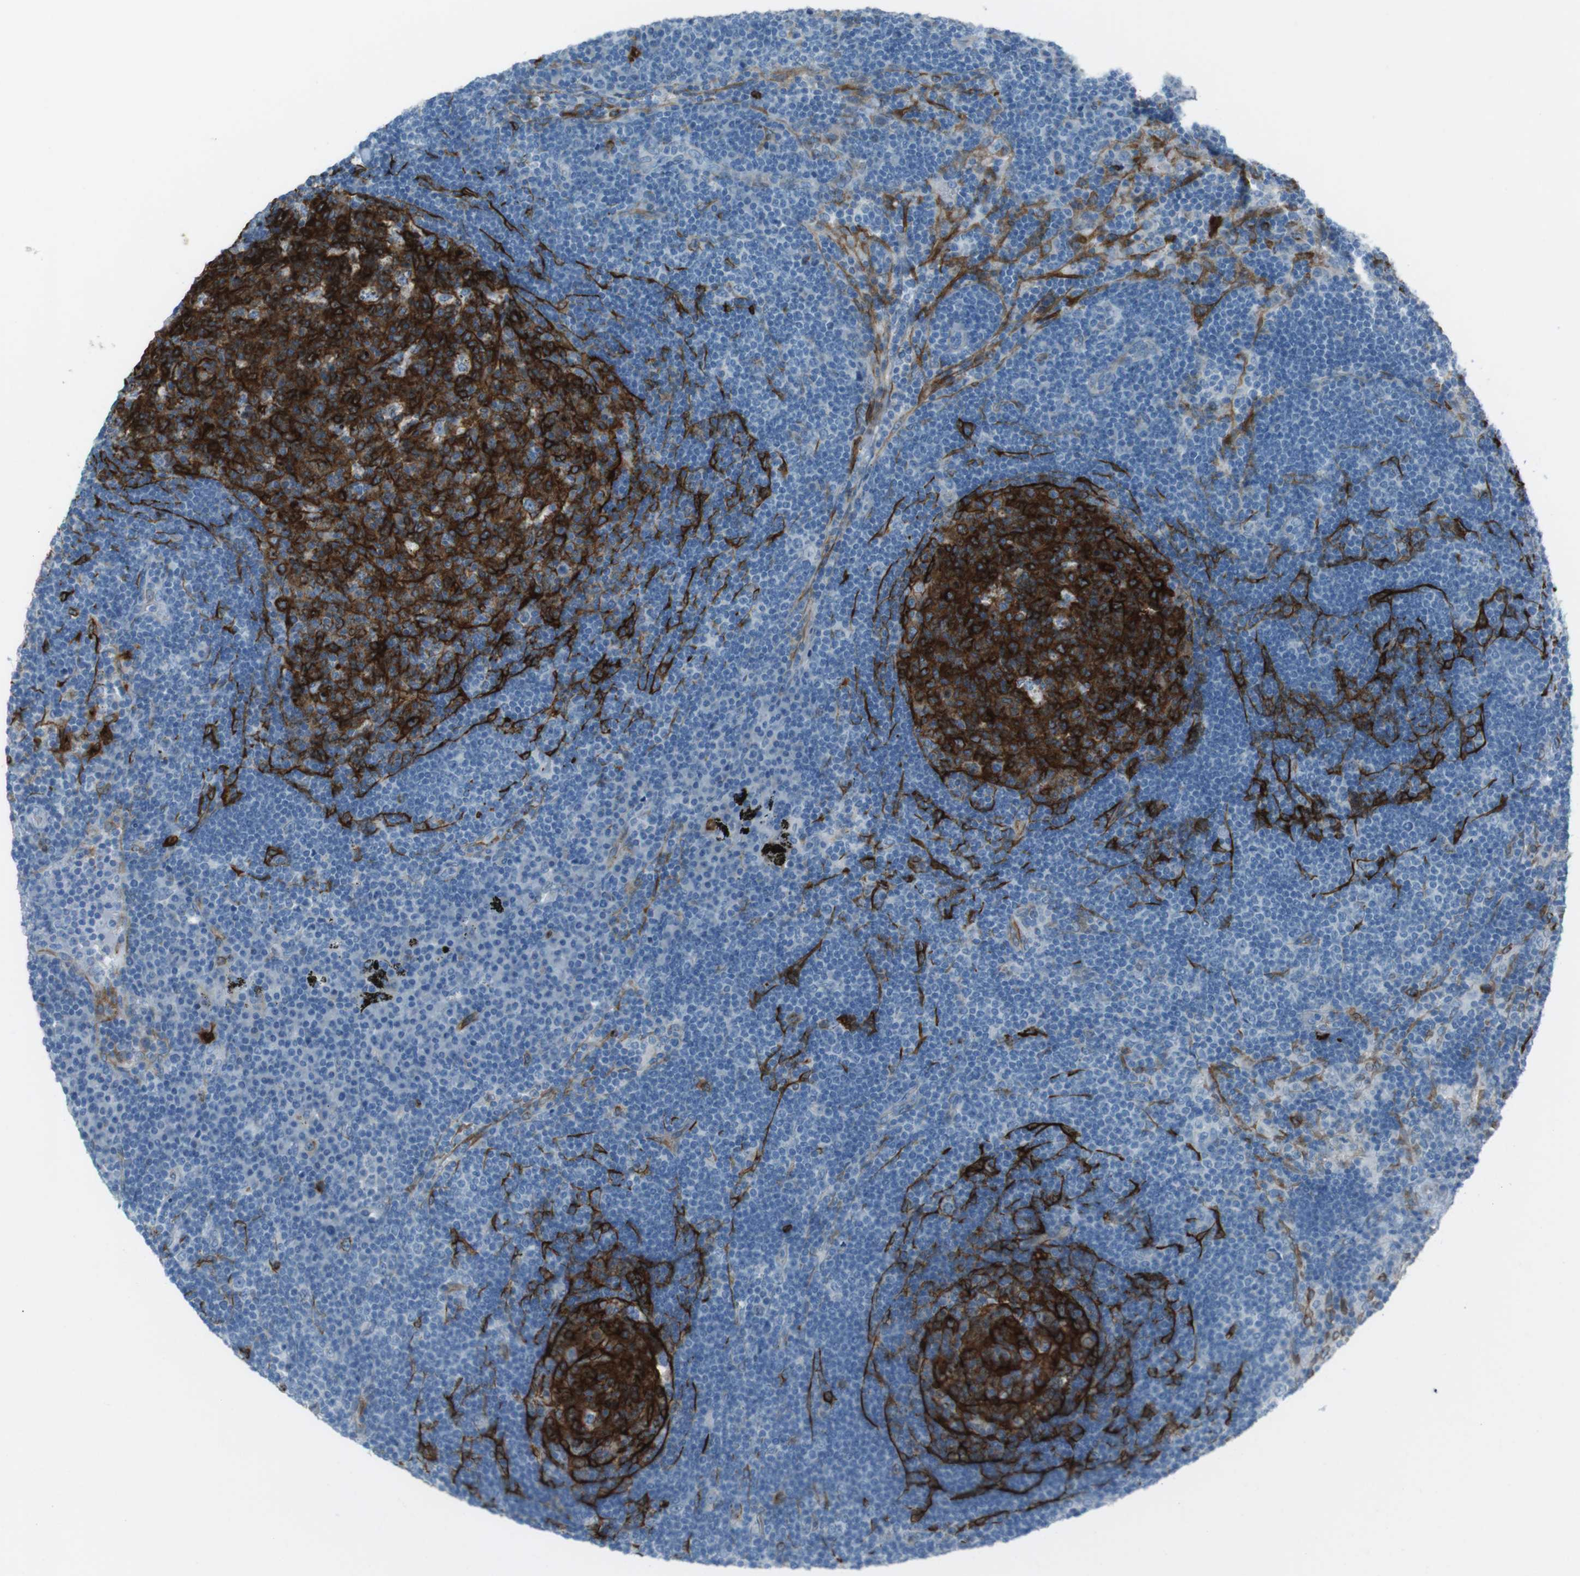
{"staining": {"intensity": "strong", "quantity": ">75%", "location": "cytoplasmic/membranous"}, "tissue": "lymph node", "cell_type": "Germinal center cells", "image_type": "normal", "snomed": [{"axis": "morphology", "description": "Normal tissue, NOS"}, {"axis": "morphology", "description": "Squamous cell carcinoma, metastatic, NOS"}, {"axis": "topography", "description": "Lymph node"}], "caption": "DAB immunohistochemical staining of normal human lymph node displays strong cytoplasmic/membranous protein expression in about >75% of germinal center cells.", "gene": "TUBB2A", "patient": {"sex": "female", "age": 53}}